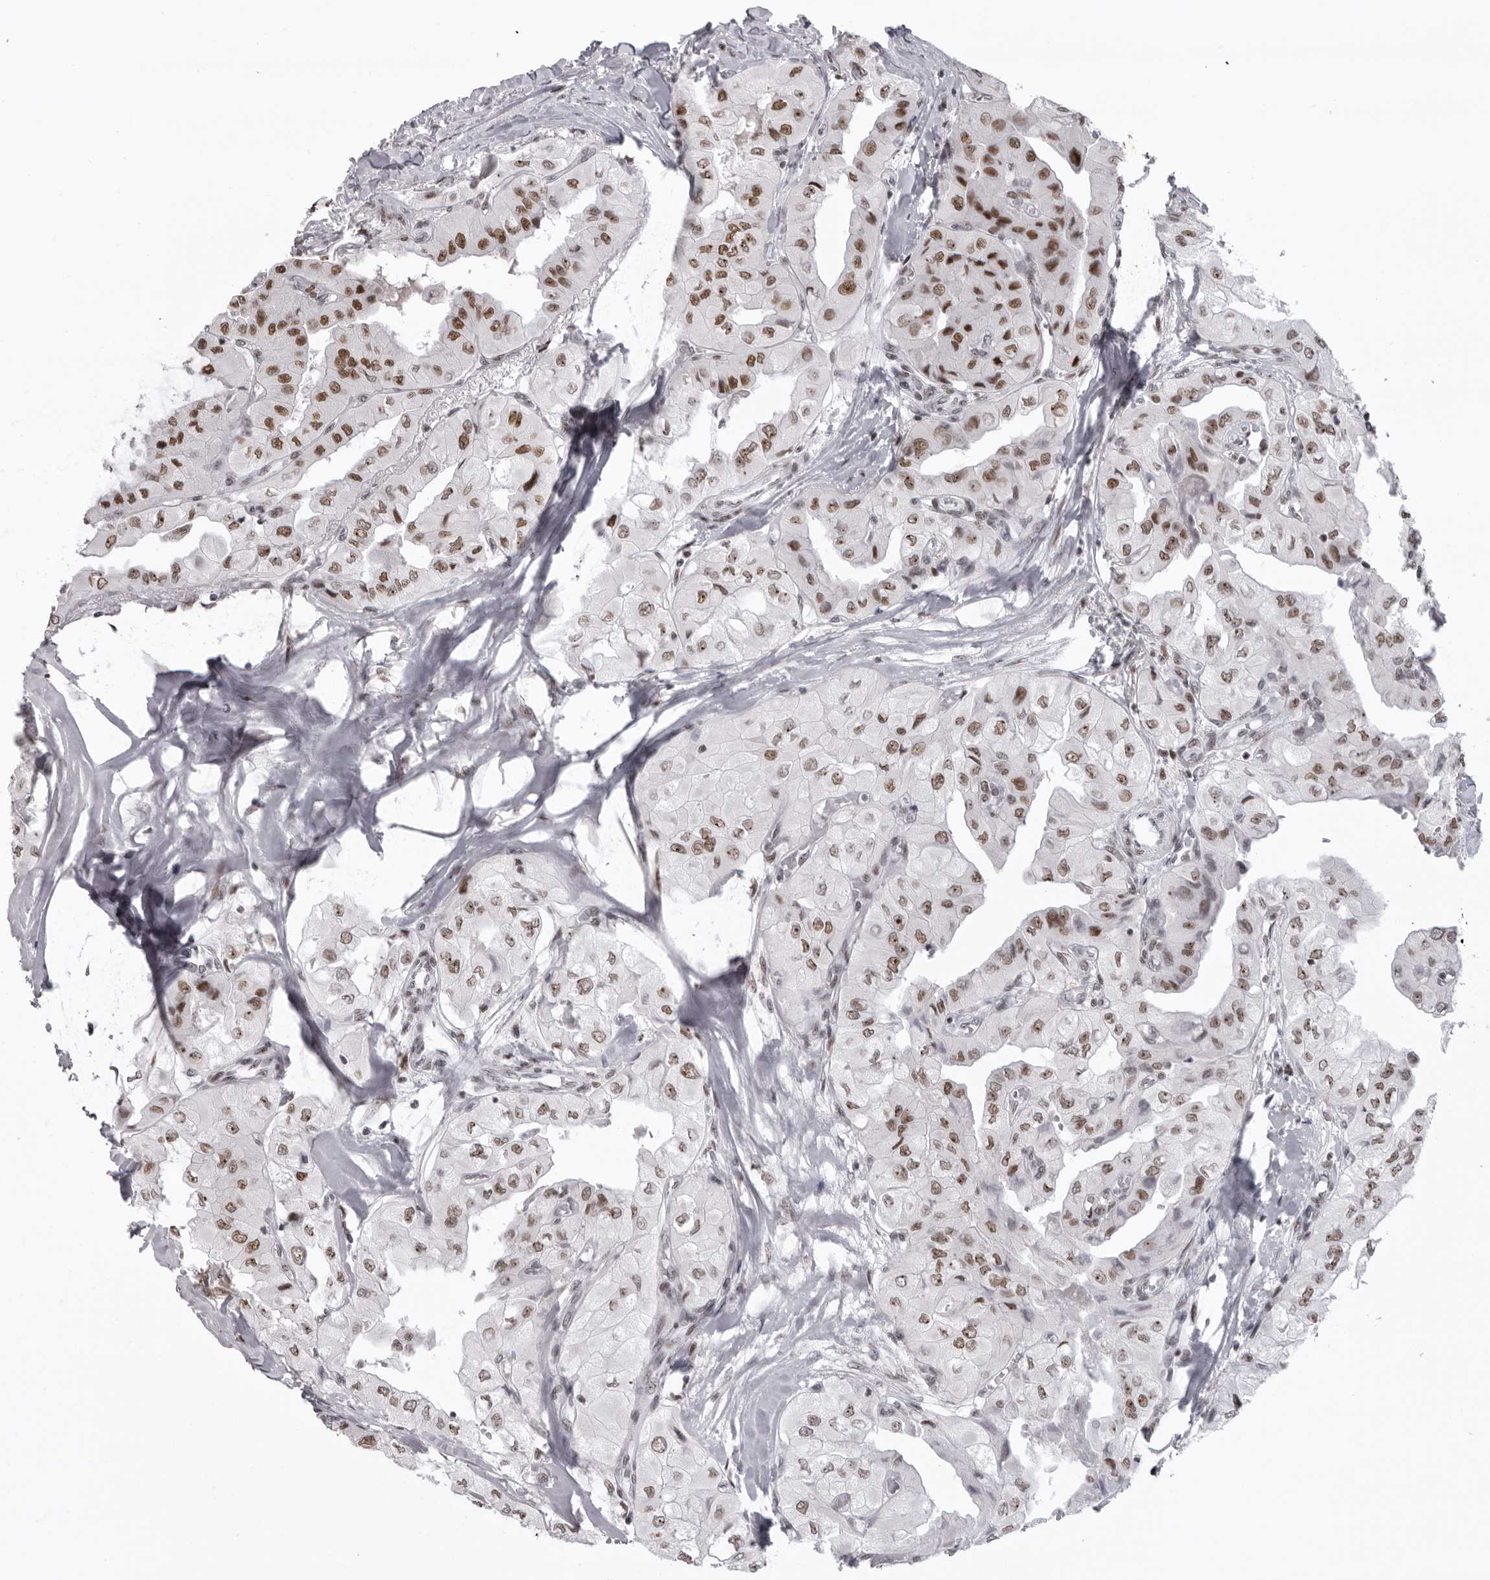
{"staining": {"intensity": "strong", "quantity": ">75%", "location": "nuclear"}, "tissue": "thyroid cancer", "cell_type": "Tumor cells", "image_type": "cancer", "snomed": [{"axis": "morphology", "description": "Papillary adenocarcinoma, NOS"}, {"axis": "topography", "description": "Thyroid gland"}], "caption": "Immunohistochemical staining of human thyroid cancer shows high levels of strong nuclear protein positivity in about >75% of tumor cells.", "gene": "DHX9", "patient": {"sex": "female", "age": 59}}